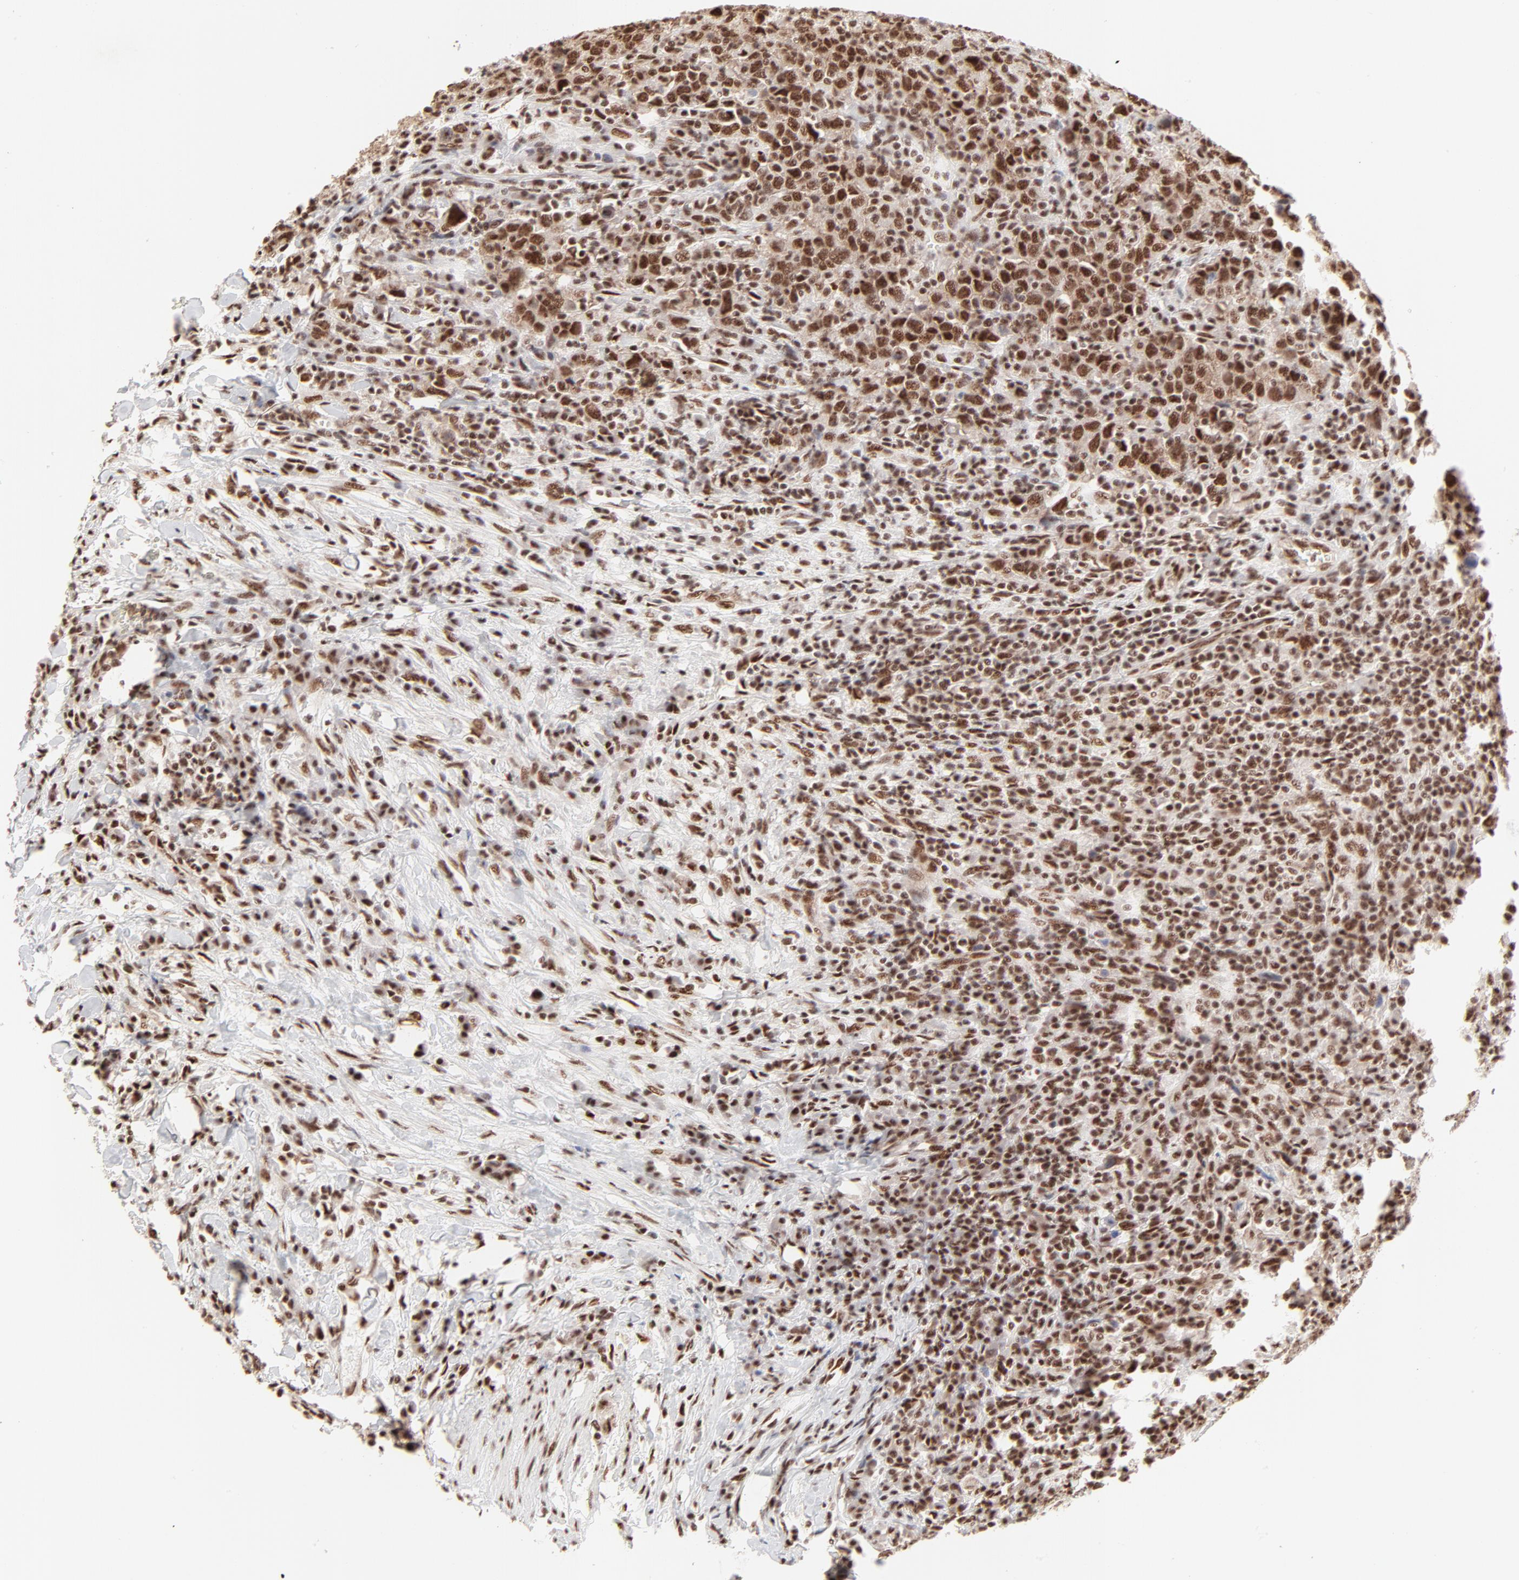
{"staining": {"intensity": "strong", "quantity": ">75%", "location": "nuclear"}, "tissue": "urothelial cancer", "cell_type": "Tumor cells", "image_type": "cancer", "snomed": [{"axis": "morphology", "description": "Urothelial carcinoma, High grade"}, {"axis": "topography", "description": "Urinary bladder"}], "caption": "About >75% of tumor cells in urothelial carcinoma (high-grade) reveal strong nuclear protein positivity as visualized by brown immunohistochemical staining.", "gene": "TARDBP", "patient": {"sex": "male", "age": 61}}